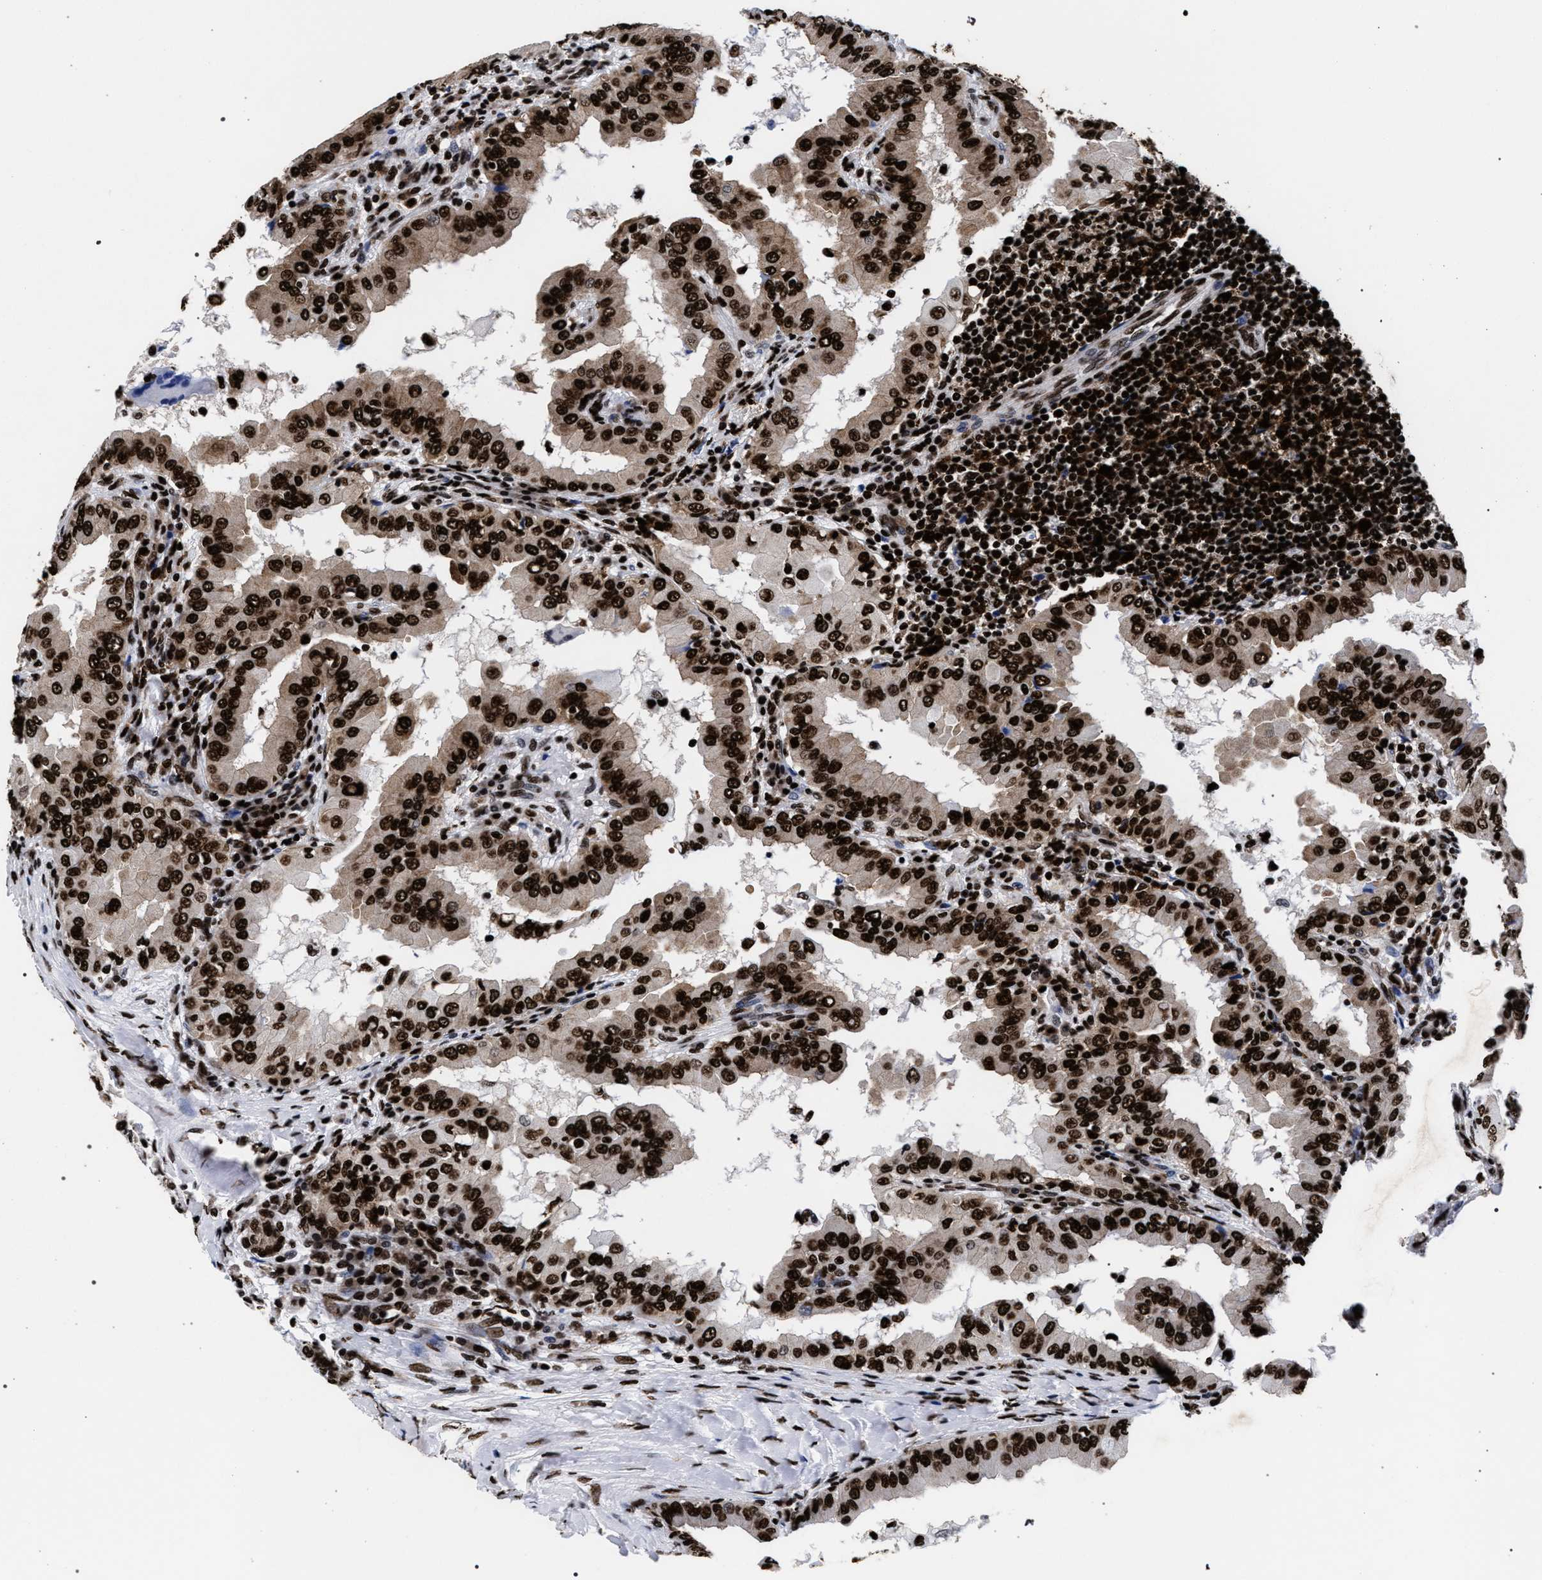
{"staining": {"intensity": "strong", "quantity": ">75%", "location": "nuclear"}, "tissue": "thyroid cancer", "cell_type": "Tumor cells", "image_type": "cancer", "snomed": [{"axis": "morphology", "description": "Papillary adenocarcinoma, NOS"}, {"axis": "topography", "description": "Thyroid gland"}], "caption": "There is high levels of strong nuclear staining in tumor cells of papillary adenocarcinoma (thyroid), as demonstrated by immunohistochemical staining (brown color).", "gene": "HNRNPA1", "patient": {"sex": "male", "age": 33}}